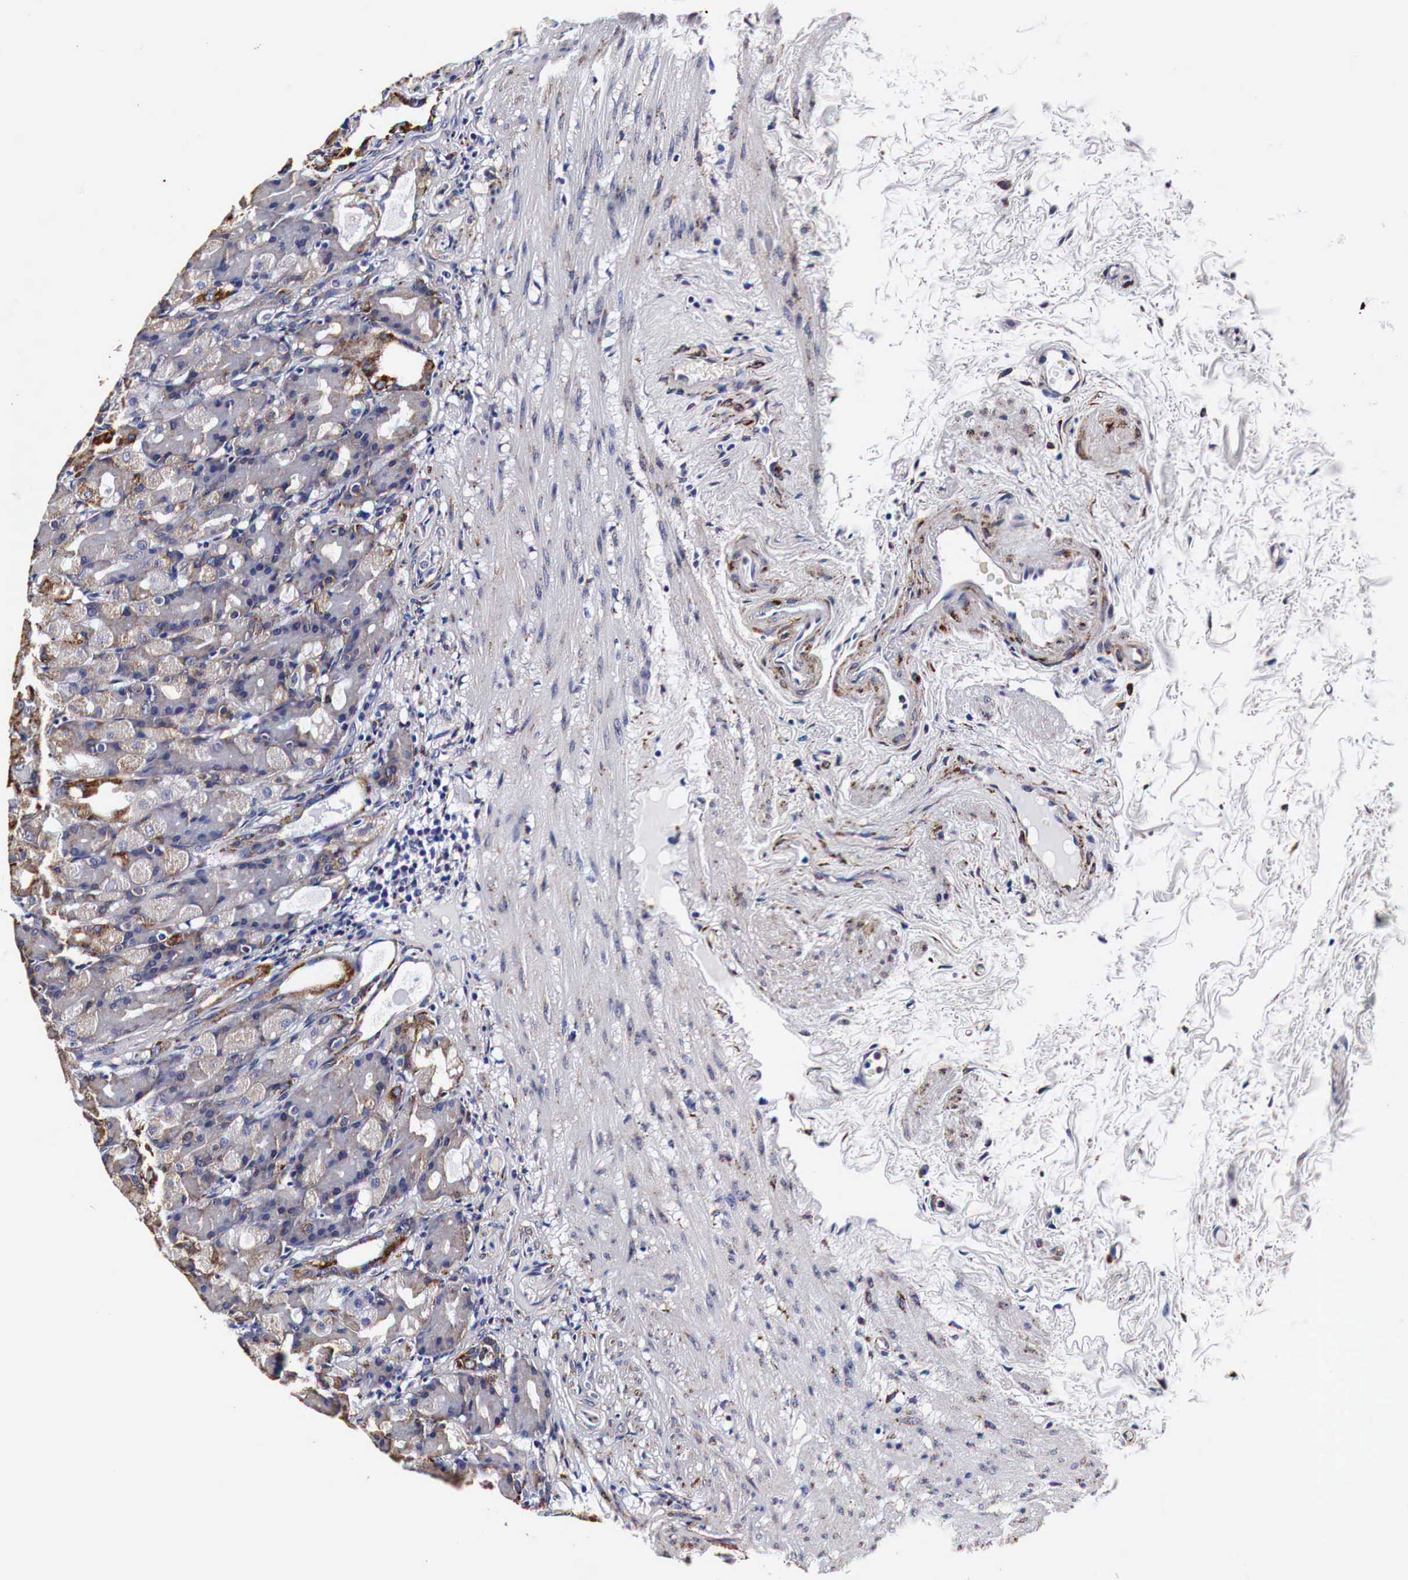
{"staining": {"intensity": "moderate", "quantity": "25%-75%", "location": "cytoplasmic/membranous"}, "tissue": "stomach", "cell_type": "Glandular cells", "image_type": "normal", "snomed": [{"axis": "morphology", "description": "Normal tissue, NOS"}, {"axis": "topography", "description": "Stomach, upper"}], "caption": "A high-resolution image shows immunohistochemistry staining of normal stomach, which shows moderate cytoplasmic/membranous staining in about 25%-75% of glandular cells. The staining was performed using DAB (3,3'-diaminobenzidine), with brown indicating positive protein expression. Nuclei are stained blue with hematoxylin.", "gene": "CKAP4", "patient": {"sex": "female", "age": 75}}